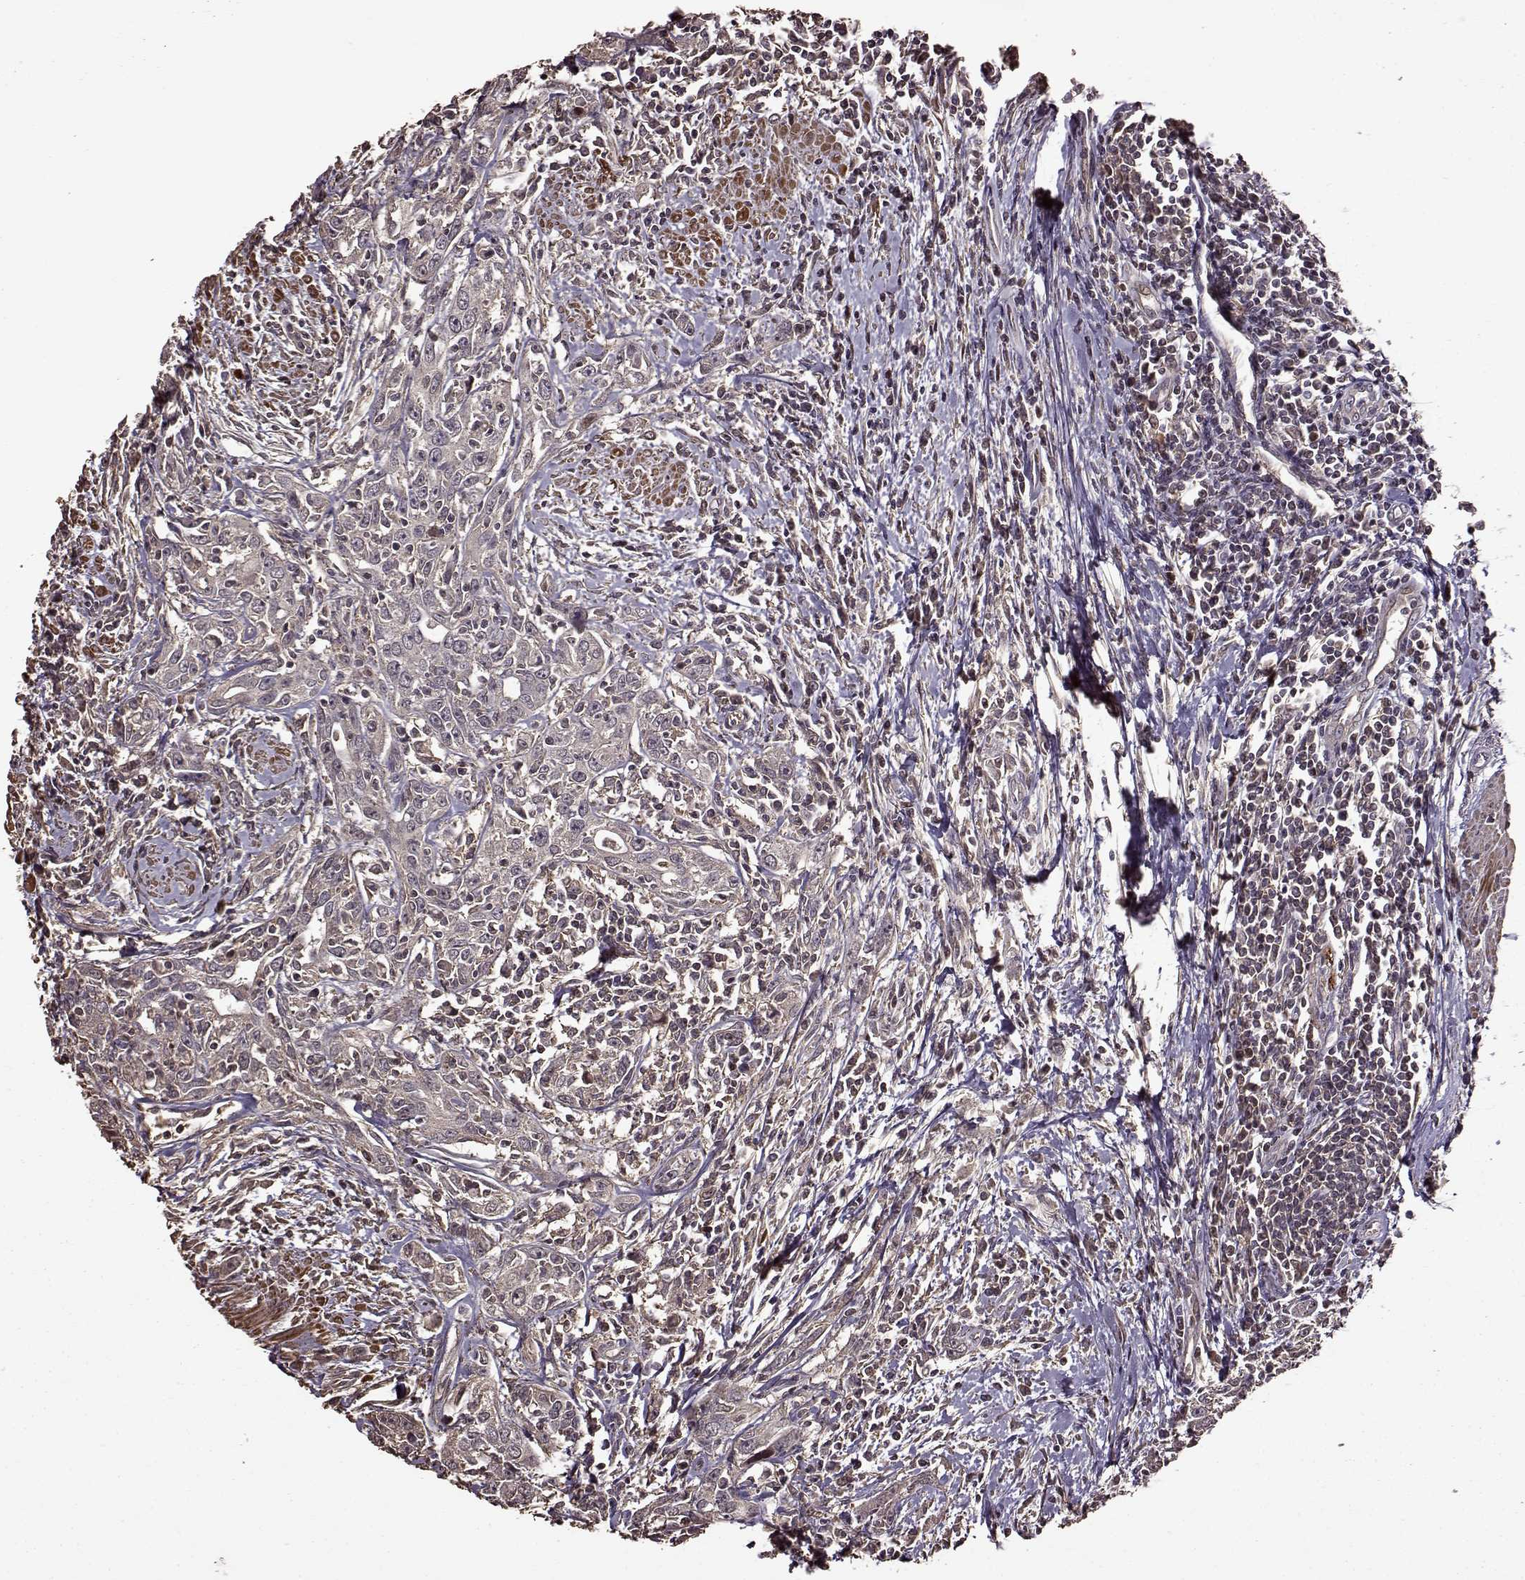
{"staining": {"intensity": "negative", "quantity": "none", "location": "none"}, "tissue": "urothelial cancer", "cell_type": "Tumor cells", "image_type": "cancer", "snomed": [{"axis": "morphology", "description": "Urothelial carcinoma, High grade"}, {"axis": "topography", "description": "Urinary bladder"}], "caption": "This is an IHC photomicrograph of human urothelial cancer. There is no staining in tumor cells.", "gene": "FBXW11", "patient": {"sex": "male", "age": 83}}